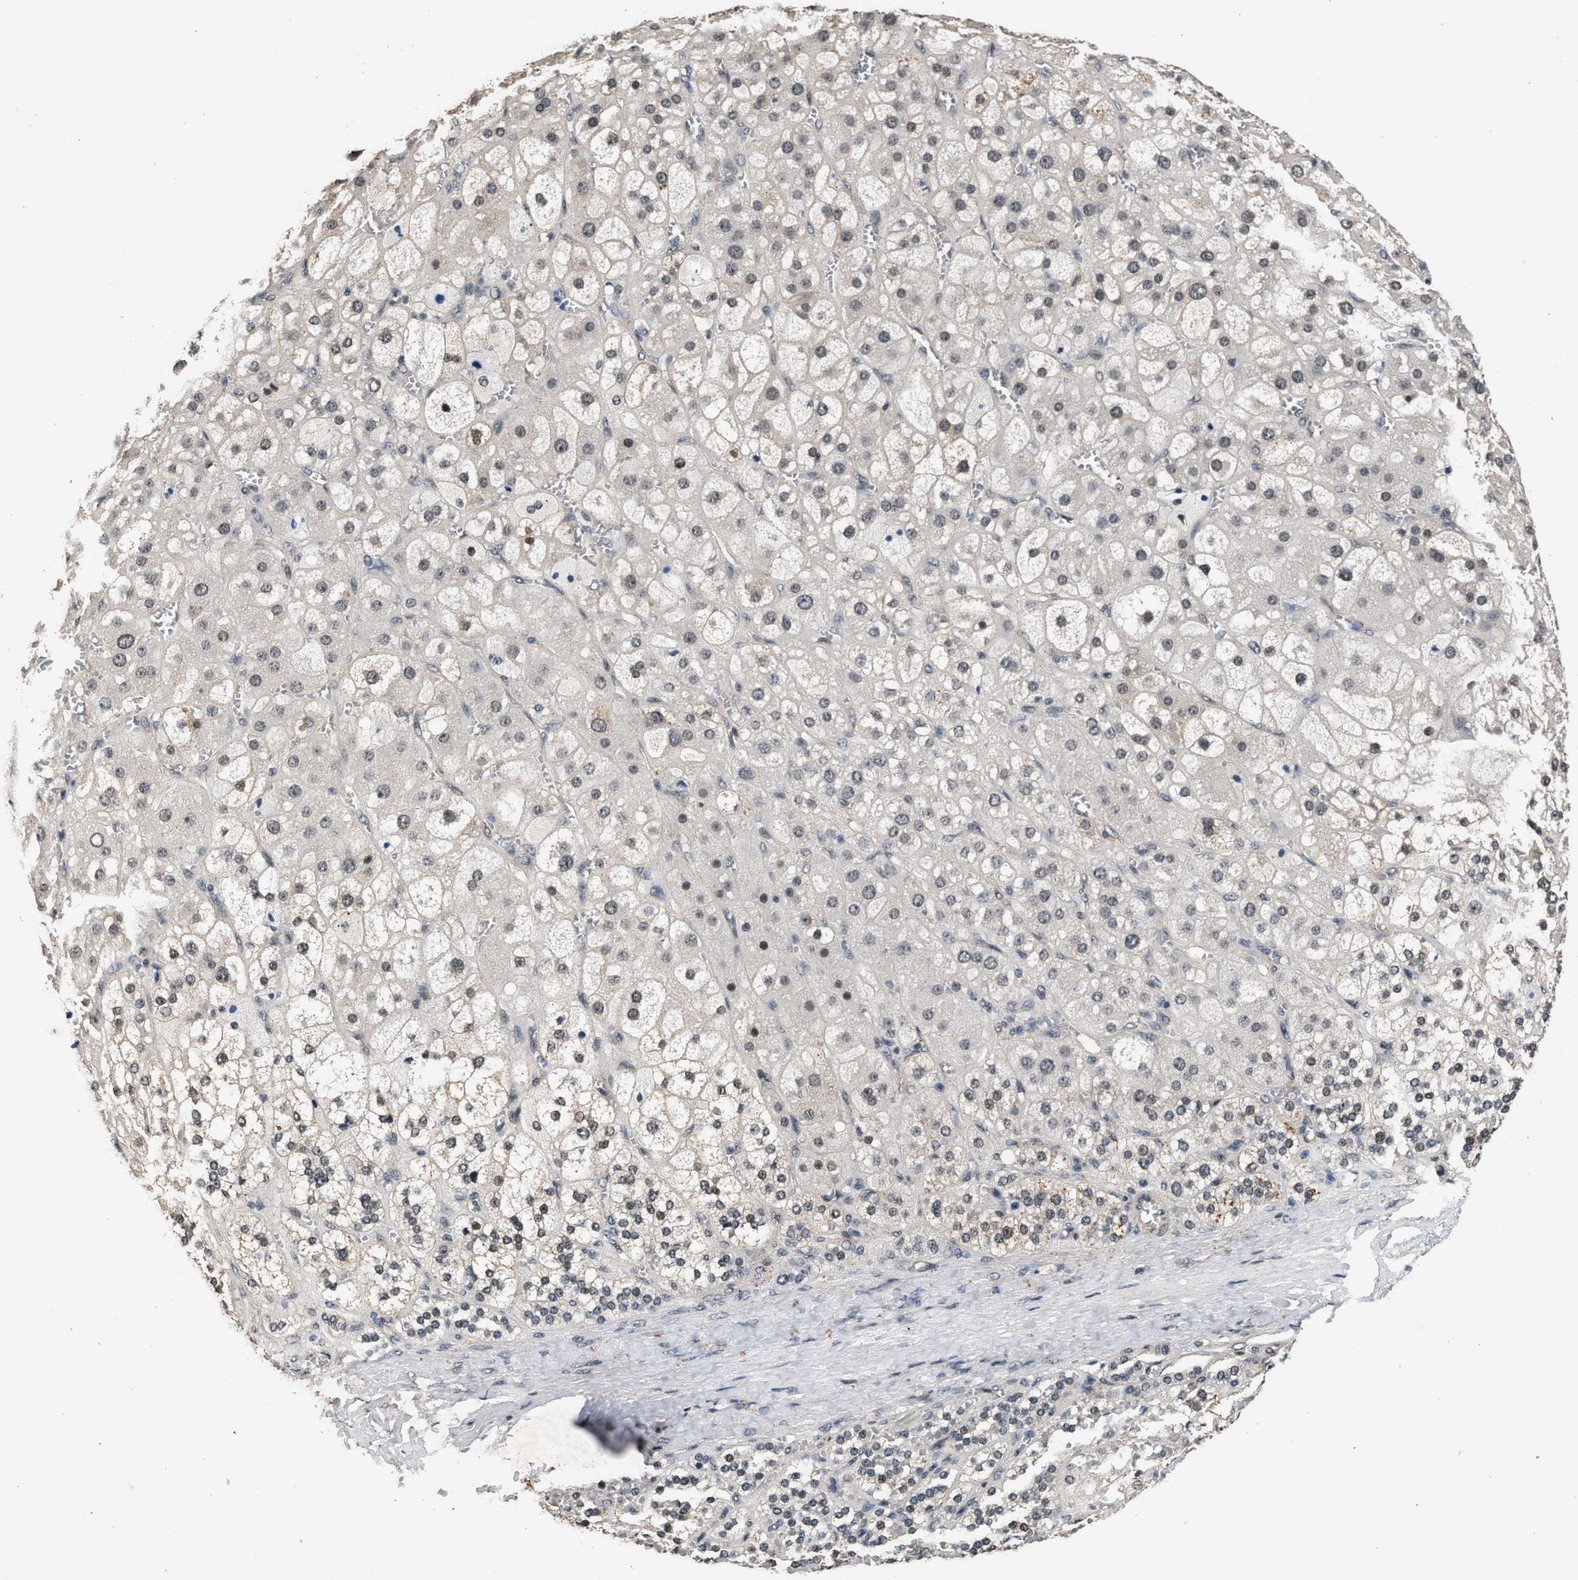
{"staining": {"intensity": "strong", "quantity": "25%-75%", "location": "cytoplasmic/membranous,nuclear"}, "tissue": "adrenal gland", "cell_type": "Glandular cells", "image_type": "normal", "snomed": [{"axis": "morphology", "description": "Normal tissue, NOS"}, {"axis": "topography", "description": "Adrenal gland"}], "caption": "Immunohistochemical staining of unremarkable human adrenal gland exhibits 25%-75% levels of strong cytoplasmic/membranous,nuclear protein positivity in approximately 25%-75% of glandular cells.", "gene": "RBM33", "patient": {"sex": "female", "age": 47}}